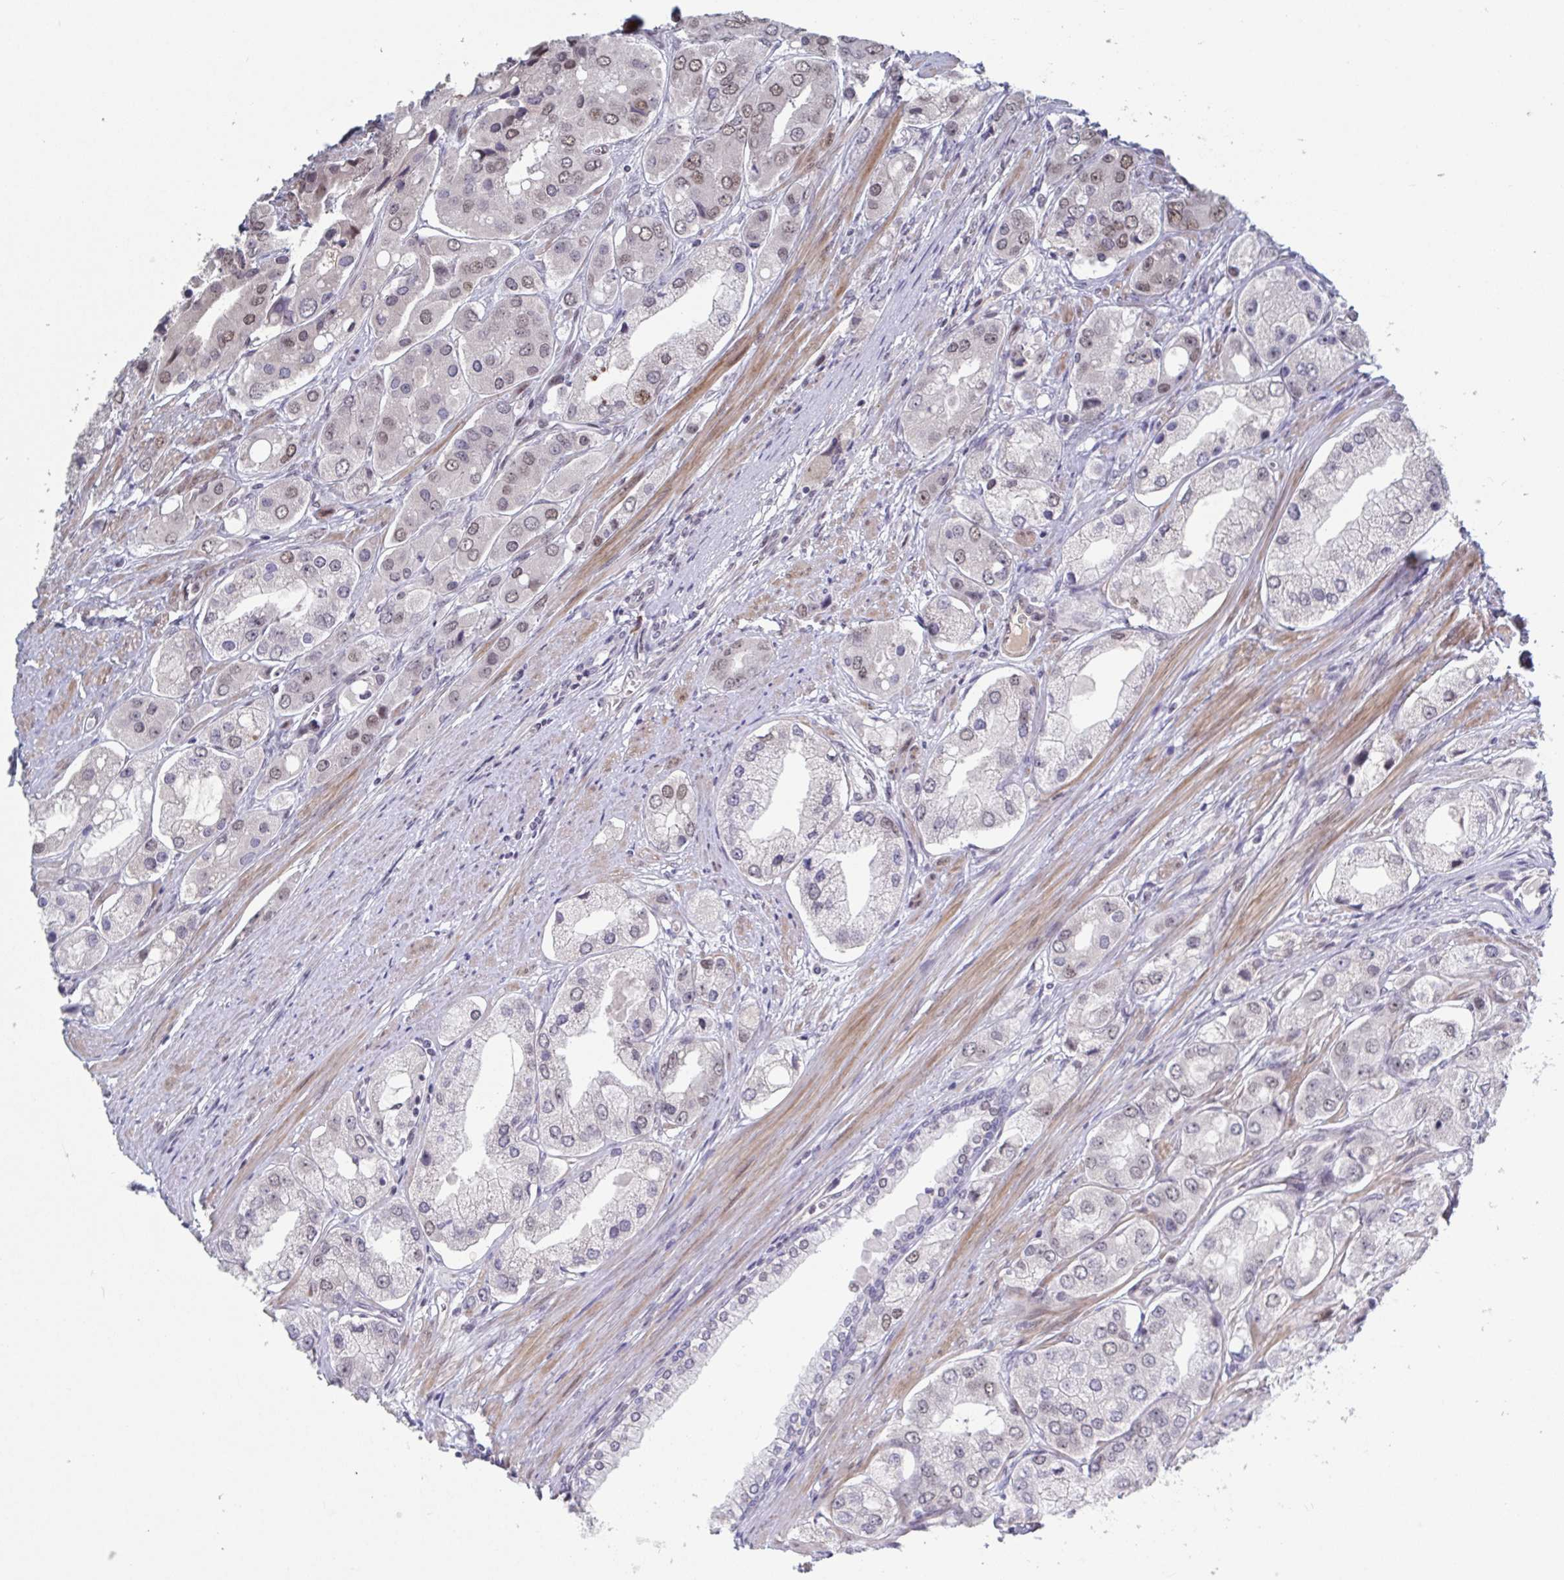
{"staining": {"intensity": "weak", "quantity": ">75%", "location": "nuclear"}, "tissue": "prostate cancer", "cell_type": "Tumor cells", "image_type": "cancer", "snomed": [{"axis": "morphology", "description": "Adenocarcinoma, Low grade"}, {"axis": "topography", "description": "Prostate"}], "caption": "IHC image of human prostate cancer stained for a protein (brown), which reveals low levels of weak nuclear expression in about >75% of tumor cells.", "gene": "BCL7B", "patient": {"sex": "male", "age": 69}}